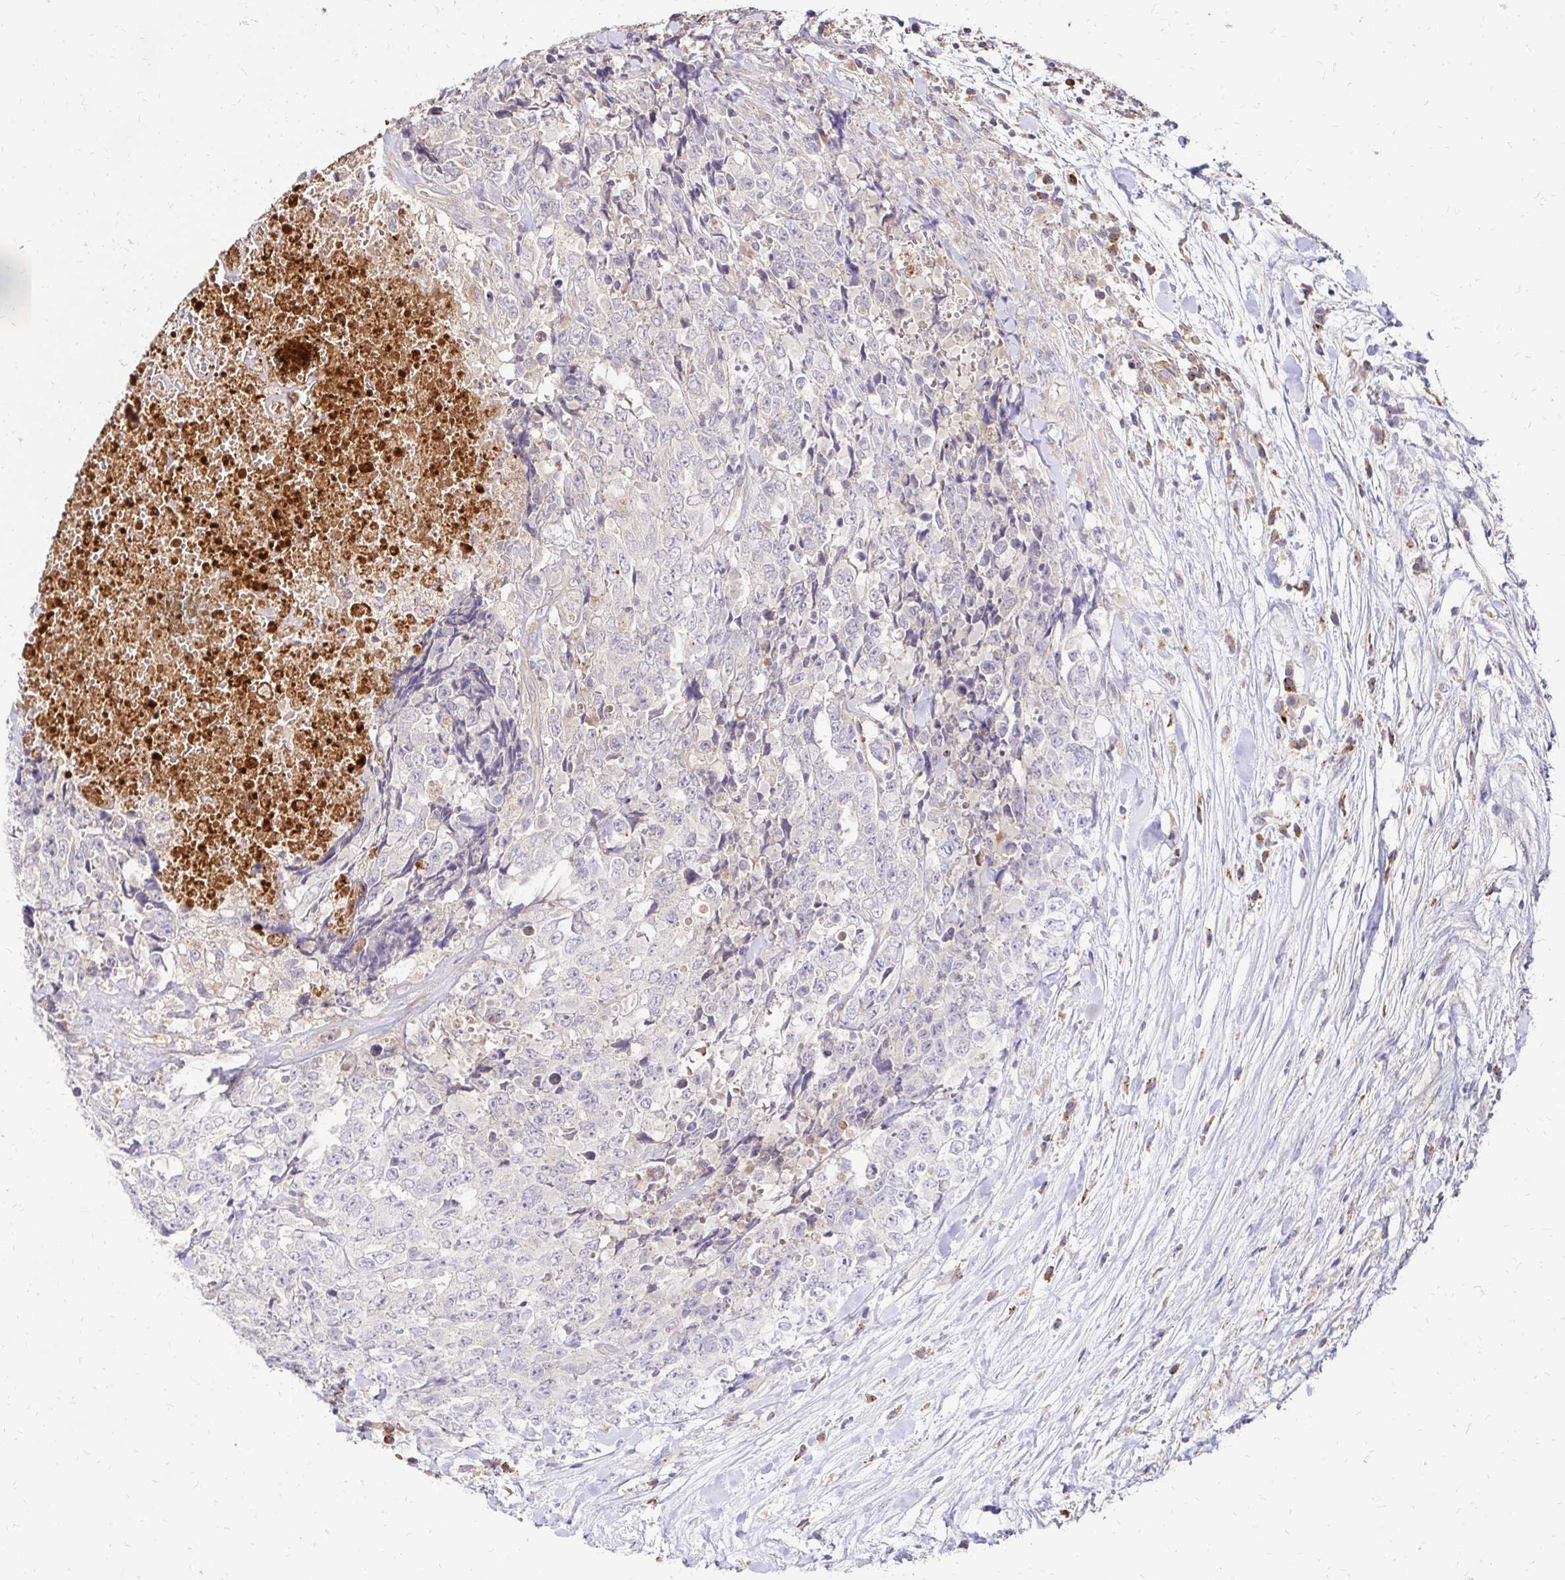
{"staining": {"intensity": "negative", "quantity": "none", "location": "none"}, "tissue": "testis cancer", "cell_type": "Tumor cells", "image_type": "cancer", "snomed": [{"axis": "morphology", "description": "Carcinoma, Embryonal, NOS"}, {"axis": "topography", "description": "Testis"}], "caption": "A micrograph of testis cancer (embryonal carcinoma) stained for a protein shows no brown staining in tumor cells.", "gene": "IDUA", "patient": {"sex": "male", "age": 24}}